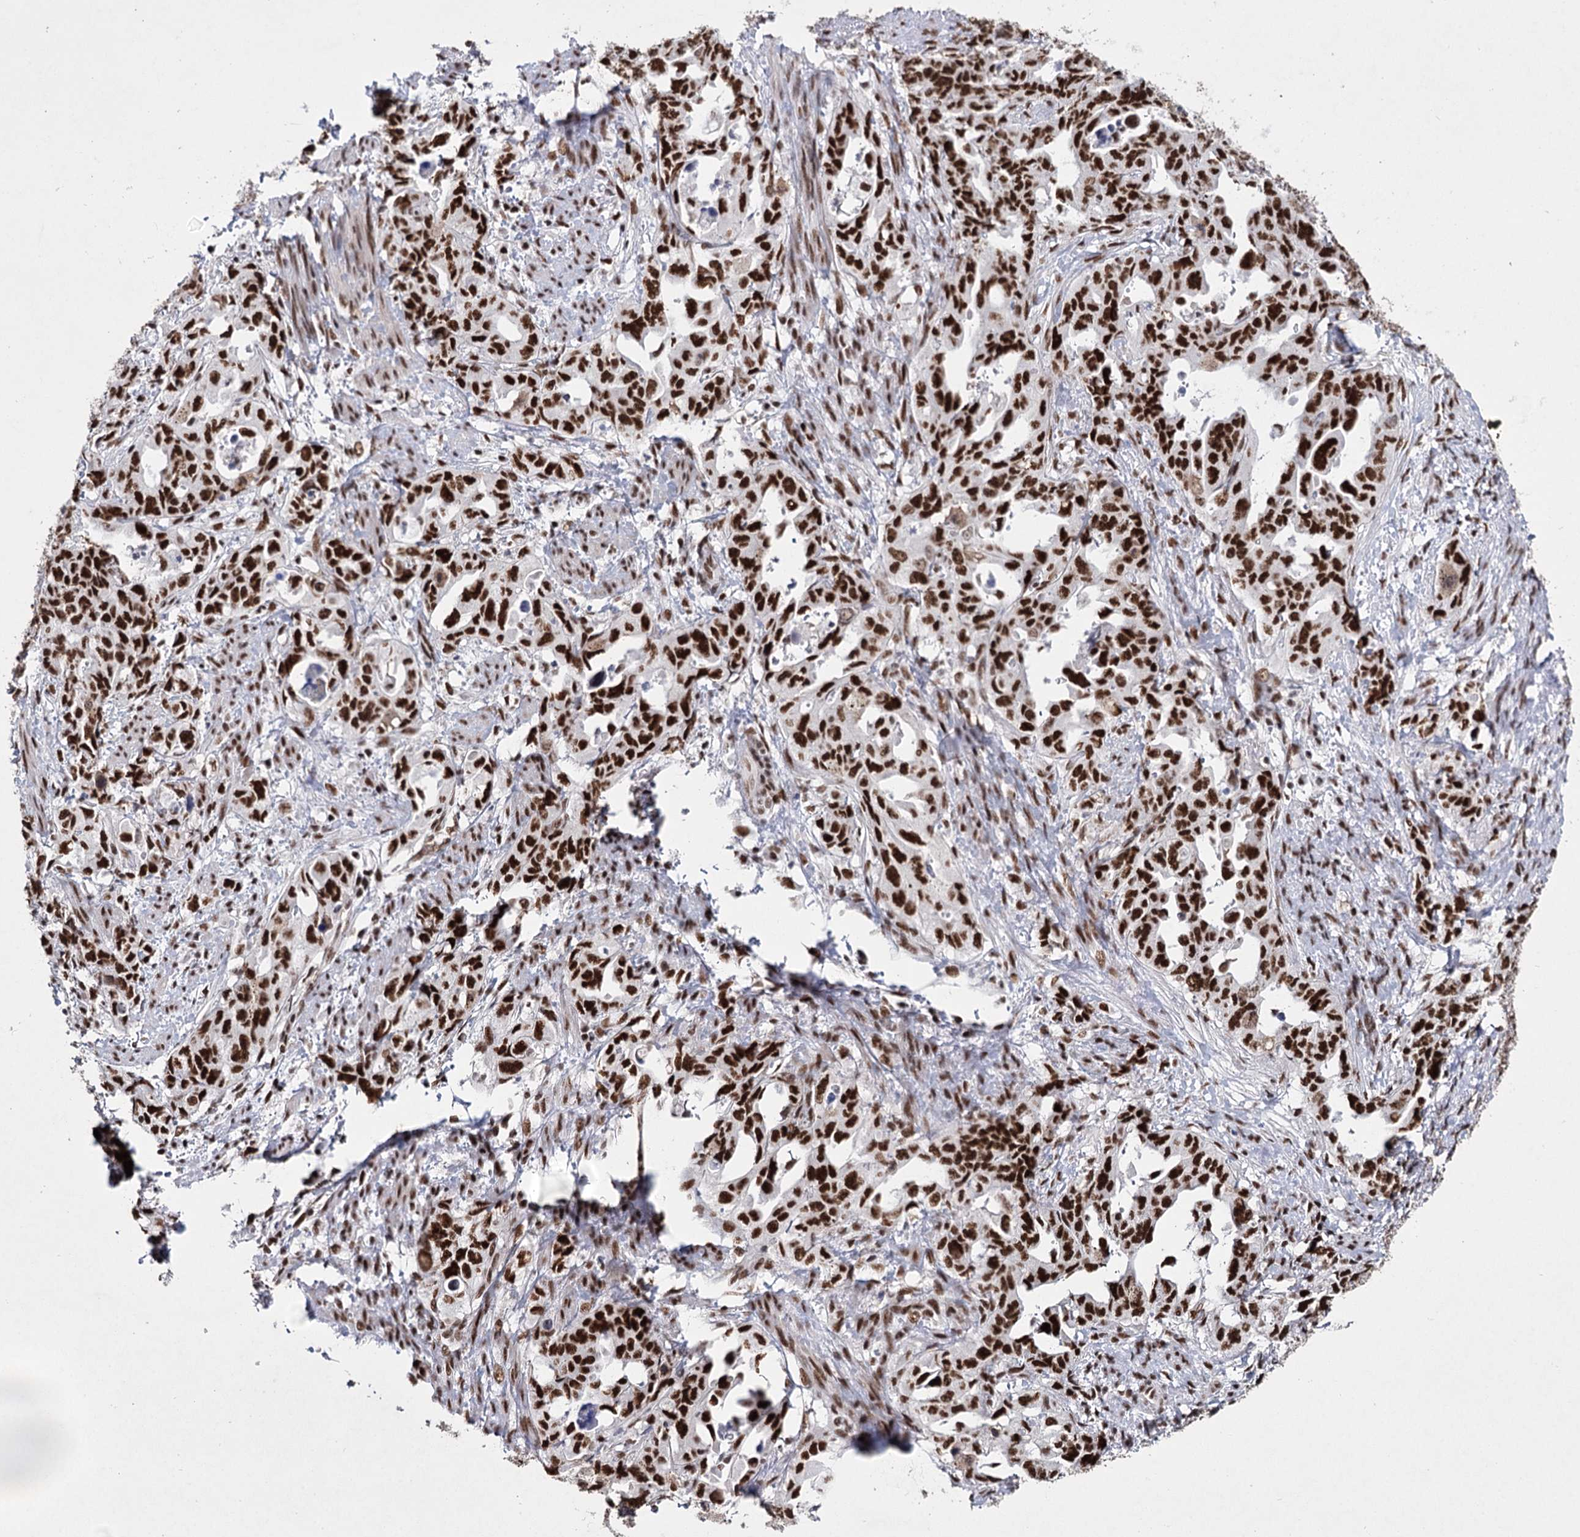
{"staining": {"intensity": "strong", "quantity": ">75%", "location": "nuclear"}, "tissue": "endometrial cancer", "cell_type": "Tumor cells", "image_type": "cancer", "snomed": [{"axis": "morphology", "description": "Adenocarcinoma, NOS"}, {"axis": "topography", "description": "Endometrium"}], "caption": "The immunohistochemical stain highlights strong nuclear positivity in tumor cells of adenocarcinoma (endometrial) tissue.", "gene": "SCAF8", "patient": {"sex": "female", "age": 65}}